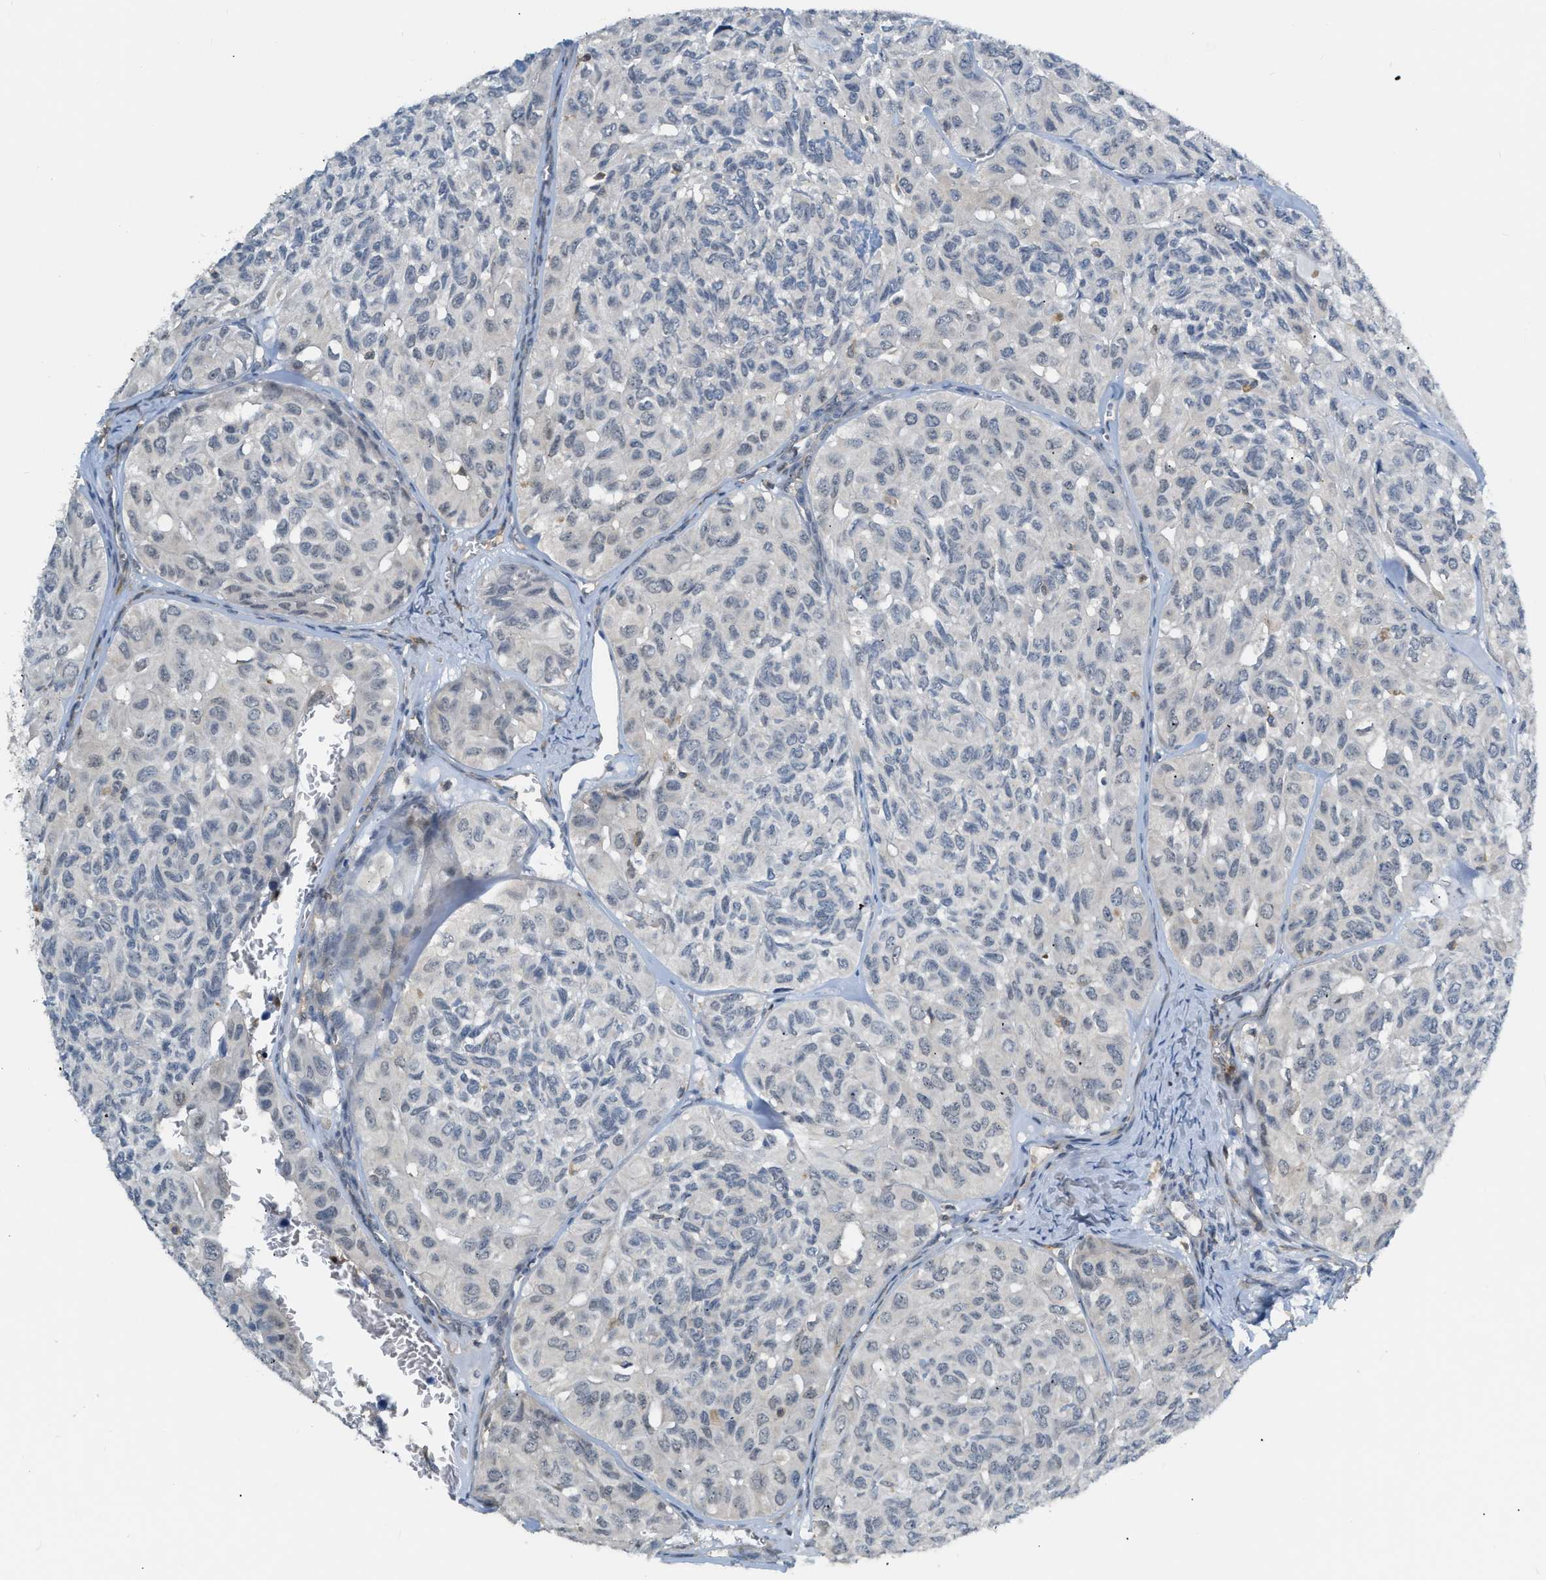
{"staining": {"intensity": "negative", "quantity": "none", "location": "none"}, "tissue": "head and neck cancer", "cell_type": "Tumor cells", "image_type": "cancer", "snomed": [{"axis": "morphology", "description": "Adenocarcinoma, NOS"}, {"axis": "topography", "description": "Salivary gland, NOS"}, {"axis": "topography", "description": "Head-Neck"}], "caption": "Immunohistochemical staining of head and neck cancer (adenocarcinoma) demonstrates no significant expression in tumor cells.", "gene": "ZNF408", "patient": {"sex": "female", "age": 76}}